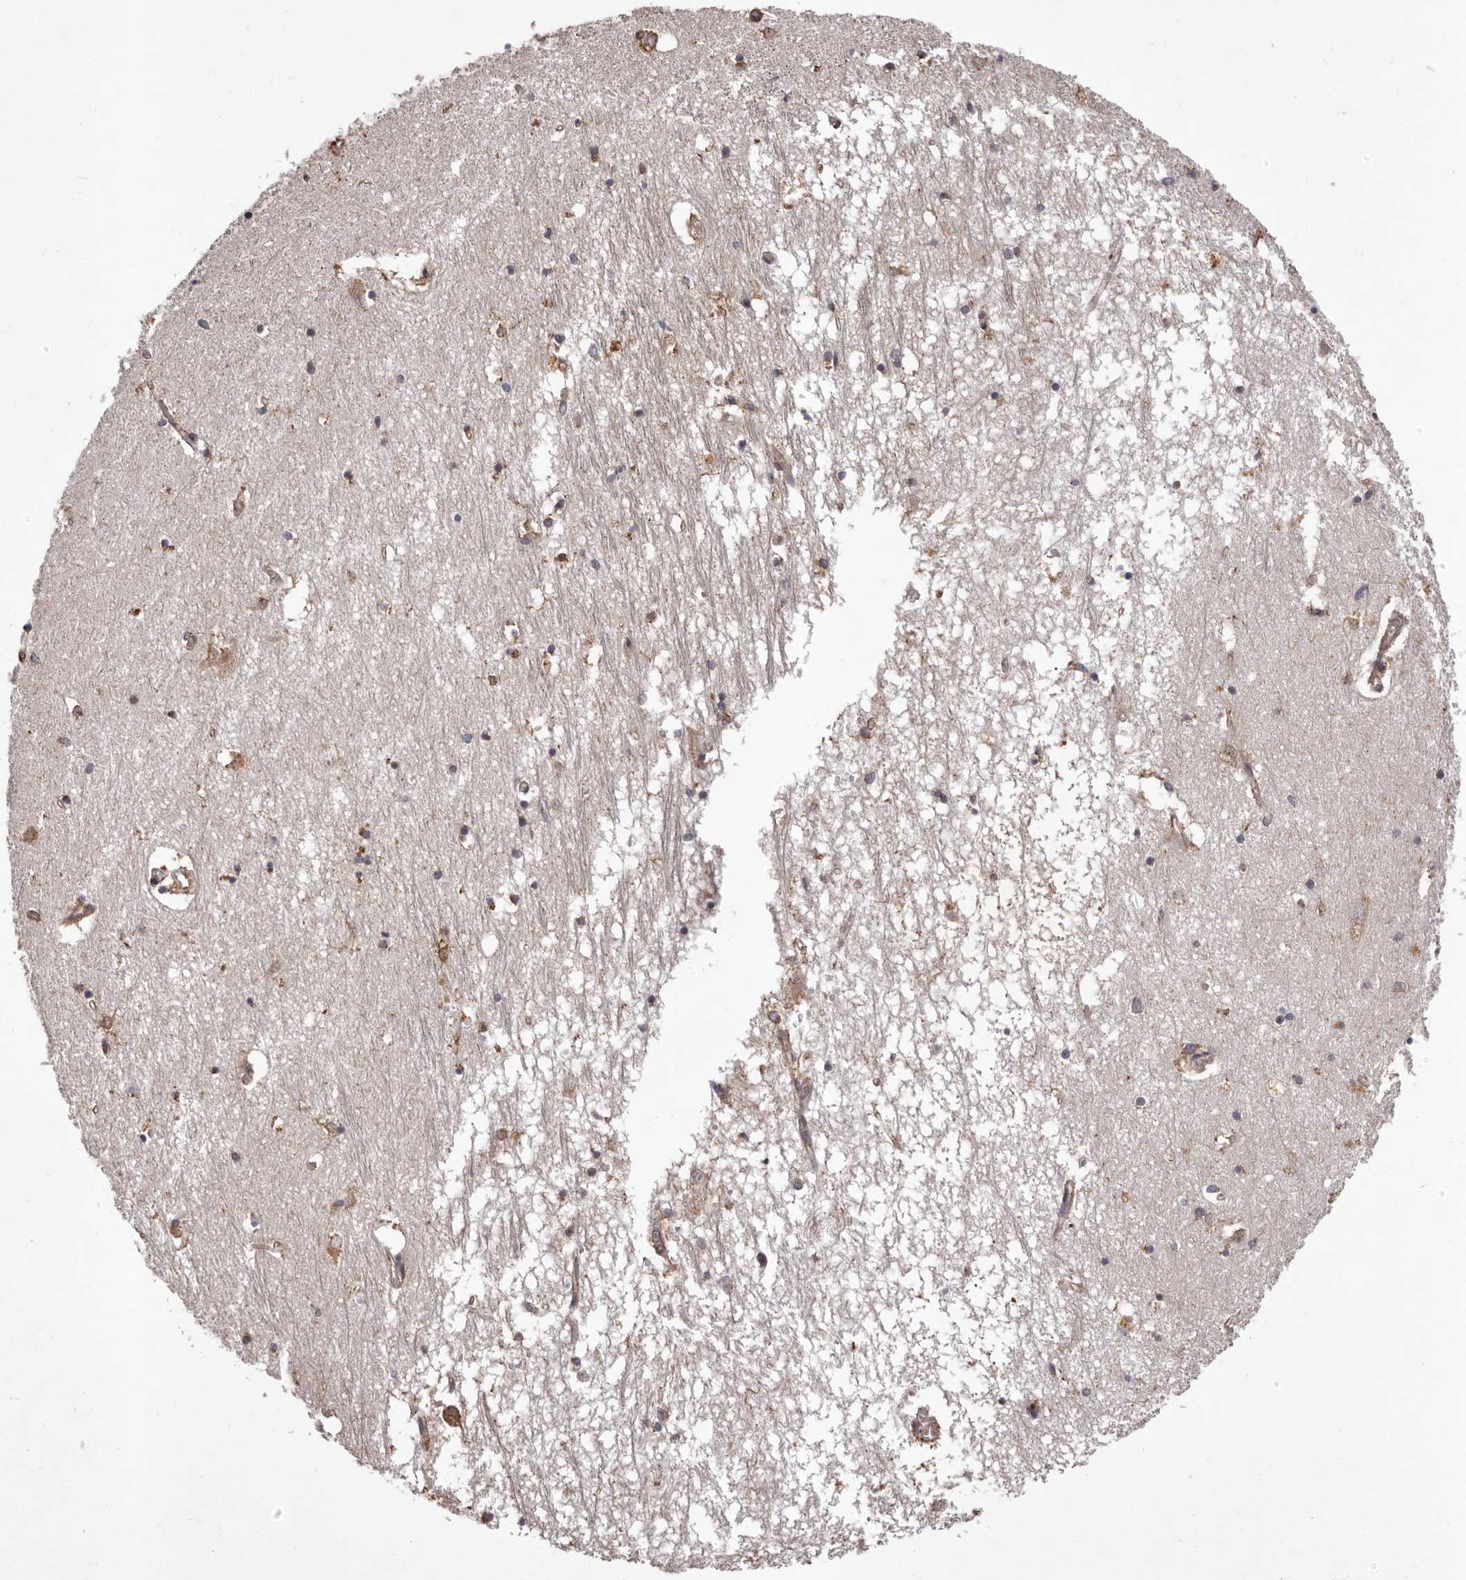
{"staining": {"intensity": "moderate", "quantity": "<25%", "location": "cytoplasmic/membranous"}, "tissue": "hippocampus", "cell_type": "Glial cells", "image_type": "normal", "snomed": [{"axis": "morphology", "description": "Normal tissue, NOS"}, {"axis": "topography", "description": "Hippocampus"}], "caption": "Brown immunohistochemical staining in unremarkable human hippocampus shows moderate cytoplasmic/membranous expression in about <25% of glial cells.", "gene": "GADD45B", "patient": {"sex": "male", "age": 70}}